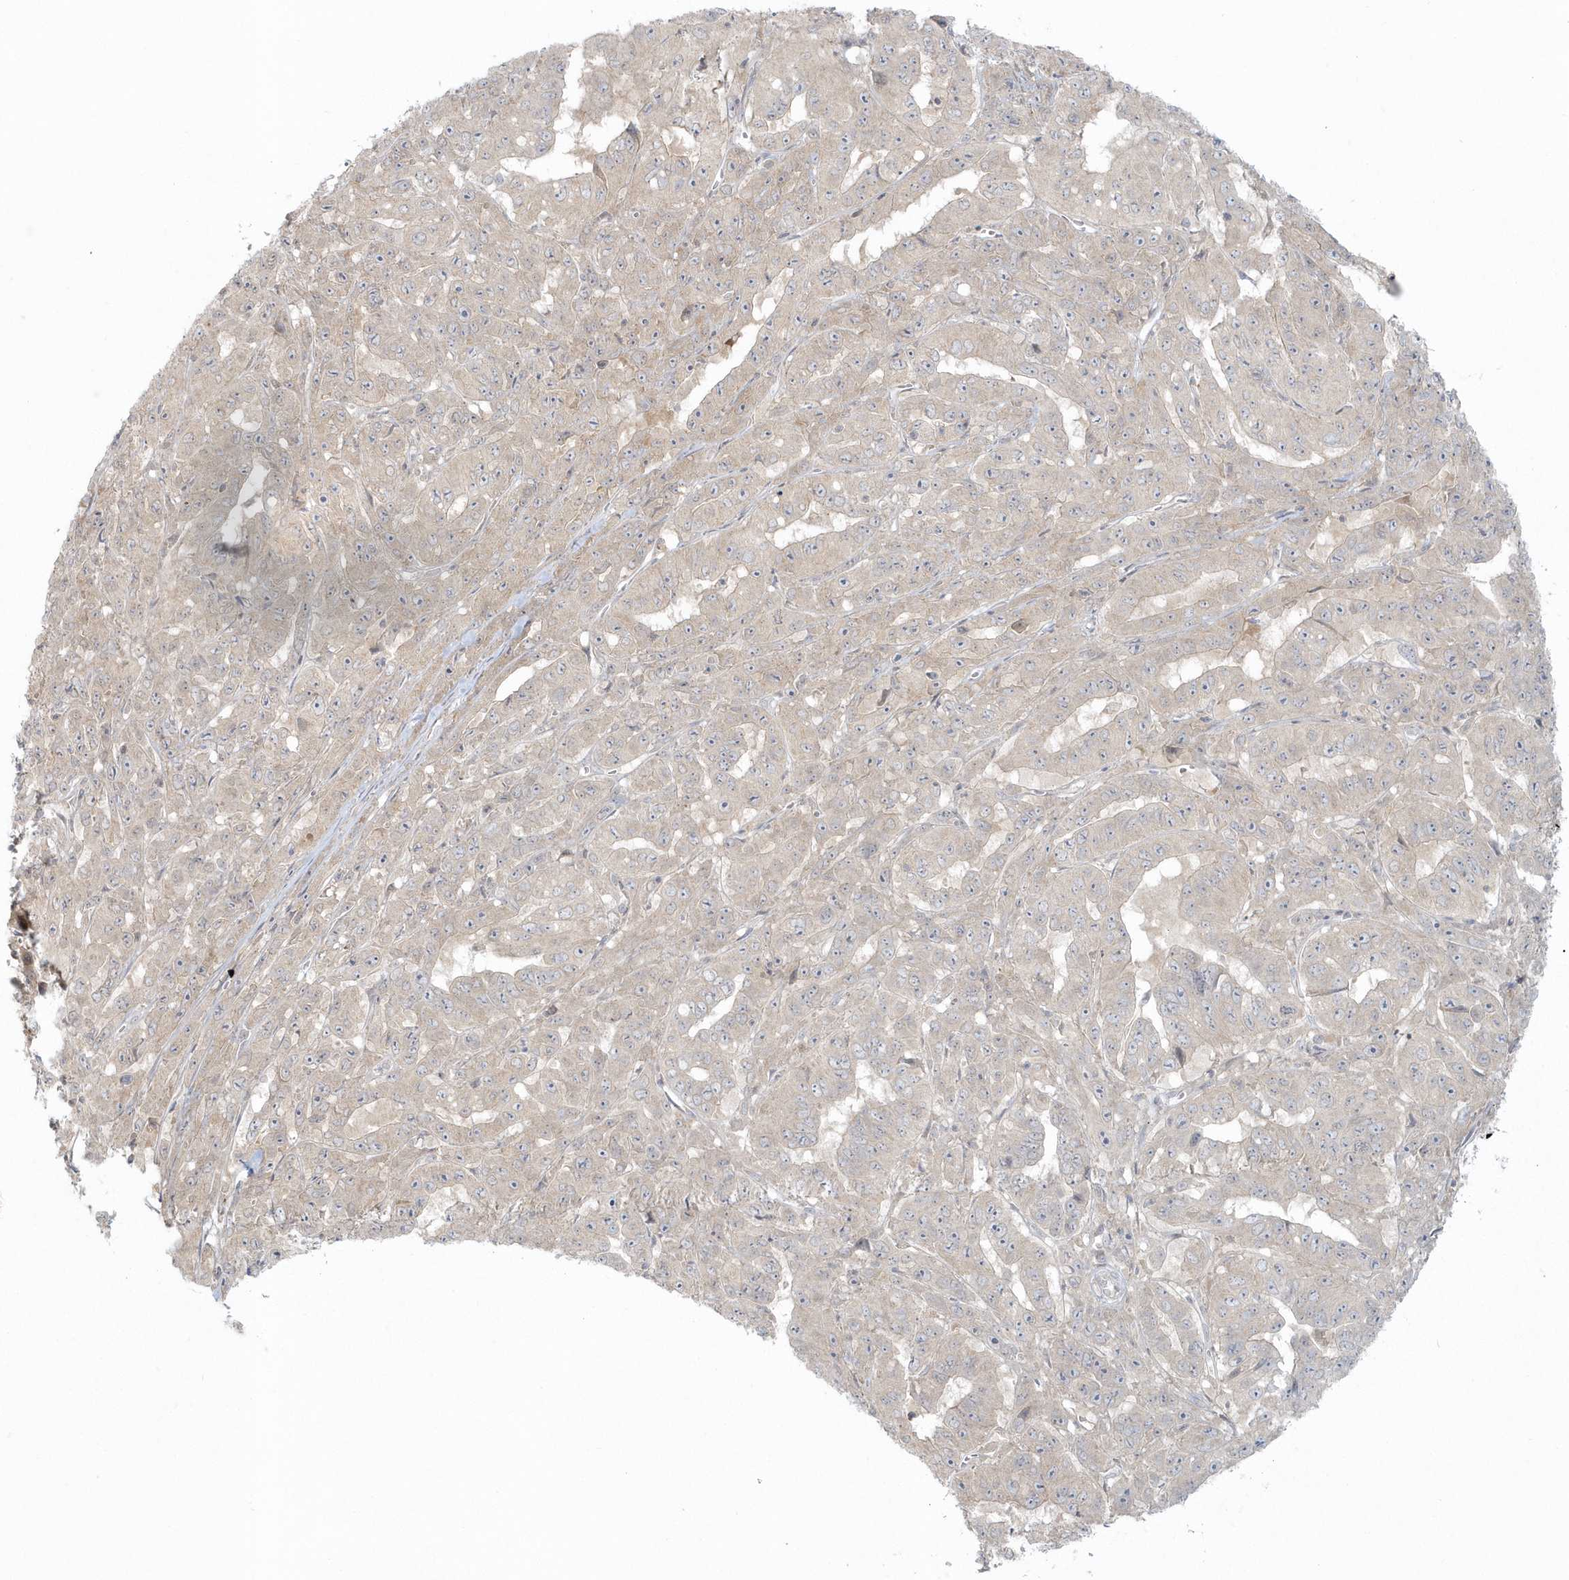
{"staining": {"intensity": "weak", "quantity": "<25%", "location": "cytoplasmic/membranous"}, "tissue": "pancreatic cancer", "cell_type": "Tumor cells", "image_type": "cancer", "snomed": [{"axis": "morphology", "description": "Adenocarcinoma, NOS"}, {"axis": "topography", "description": "Pancreas"}], "caption": "A high-resolution micrograph shows immunohistochemistry staining of pancreatic cancer, which demonstrates no significant positivity in tumor cells.", "gene": "BLTP3A", "patient": {"sex": "male", "age": 63}}